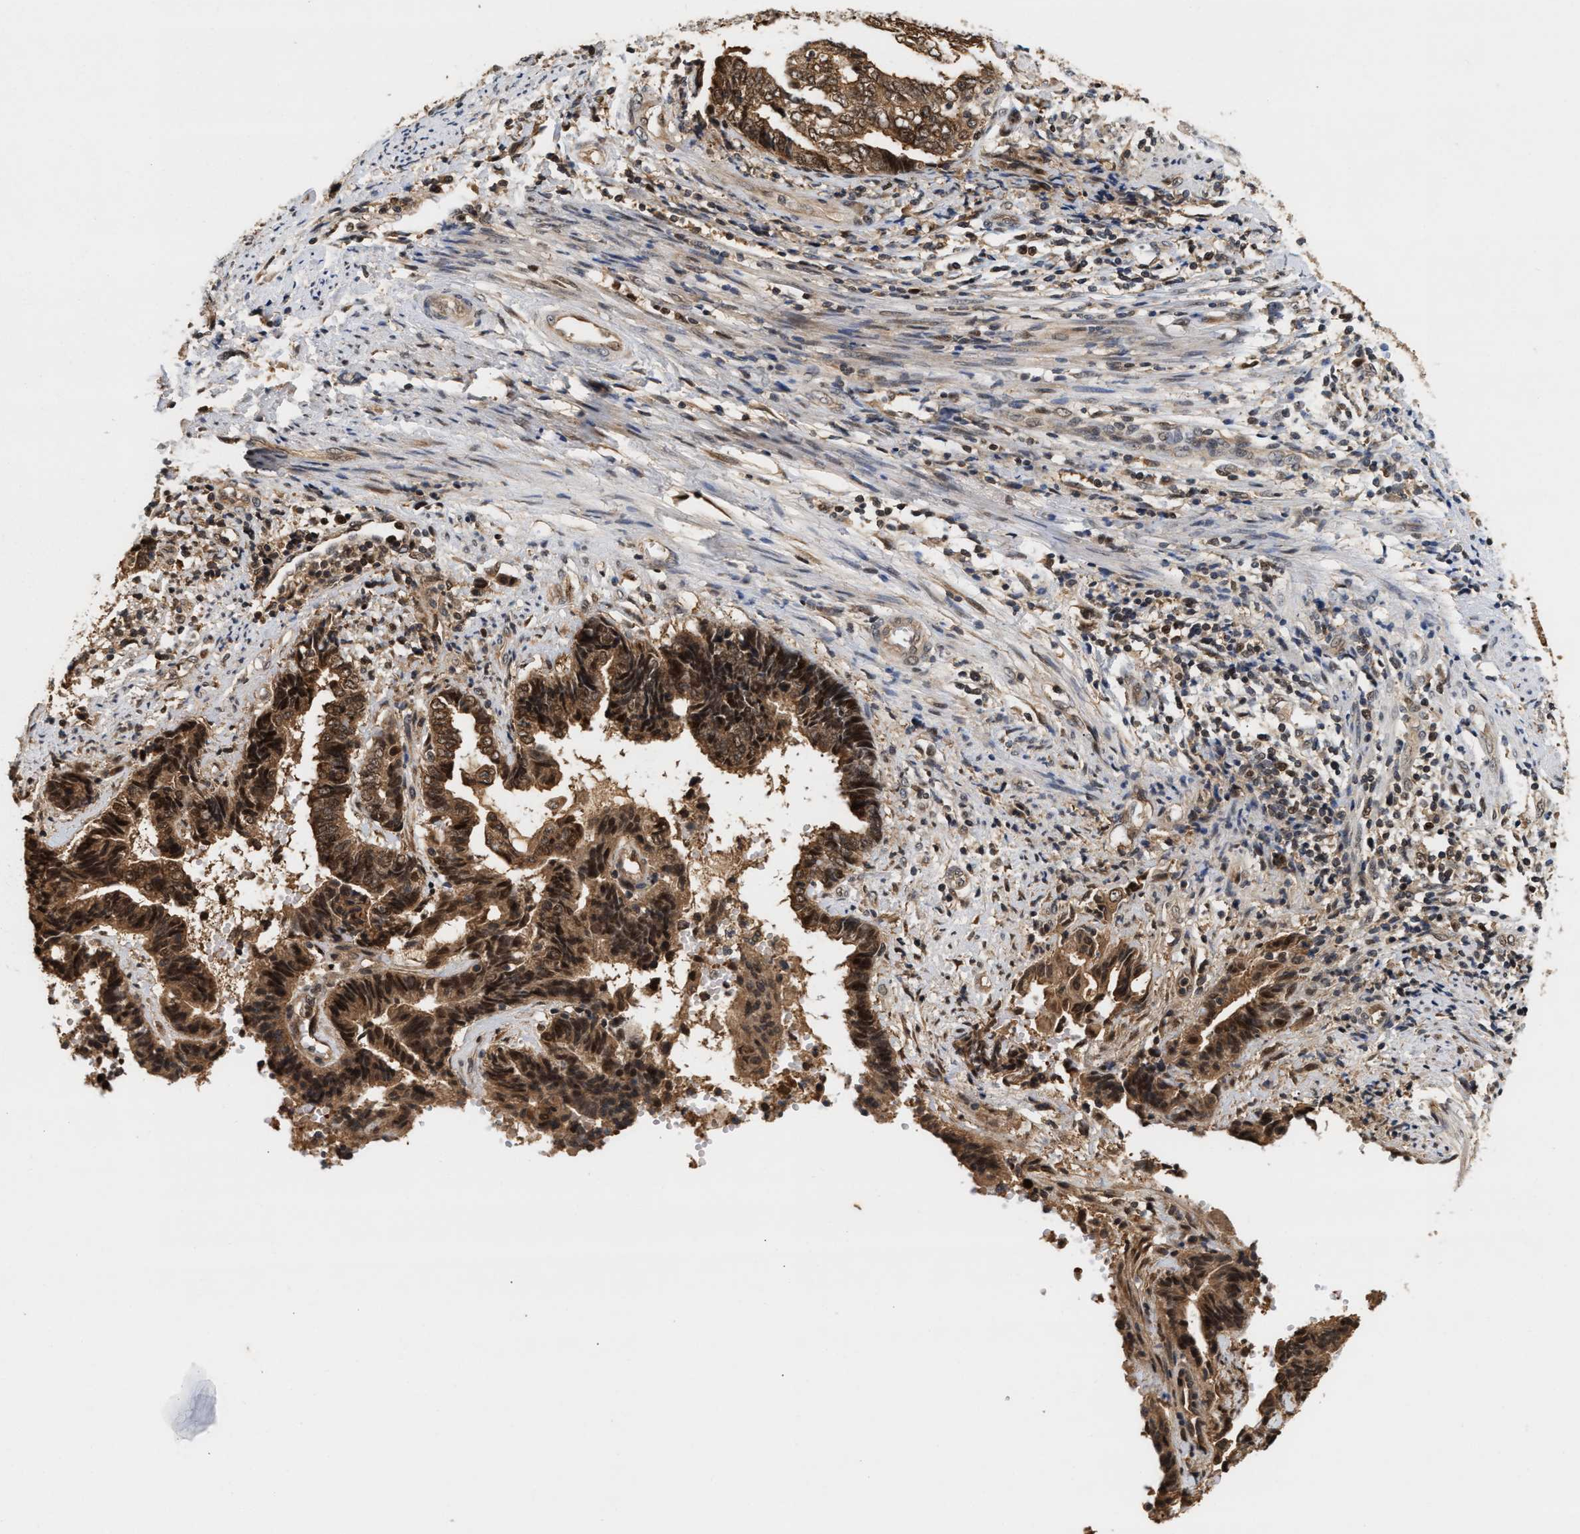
{"staining": {"intensity": "strong", "quantity": ">75%", "location": "cytoplasmic/membranous,nuclear"}, "tissue": "endometrial cancer", "cell_type": "Tumor cells", "image_type": "cancer", "snomed": [{"axis": "morphology", "description": "Adenocarcinoma, NOS"}, {"axis": "topography", "description": "Uterus"}, {"axis": "topography", "description": "Endometrium"}], "caption": "Immunohistochemistry photomicrograph of neoplastic tissue: endometrial cancer (adenocarcinoma) stained using immunohistochemistry (IHC) reveals high levels of strong protein expression localized specifically in the cytoplasmic/membranous and nuclear of tumor cells, appearing as a cytoplasmic/membranous and nuclear brown color.", "gene": "ABHD5", "patient": {"sex": "female", "age": 70}}